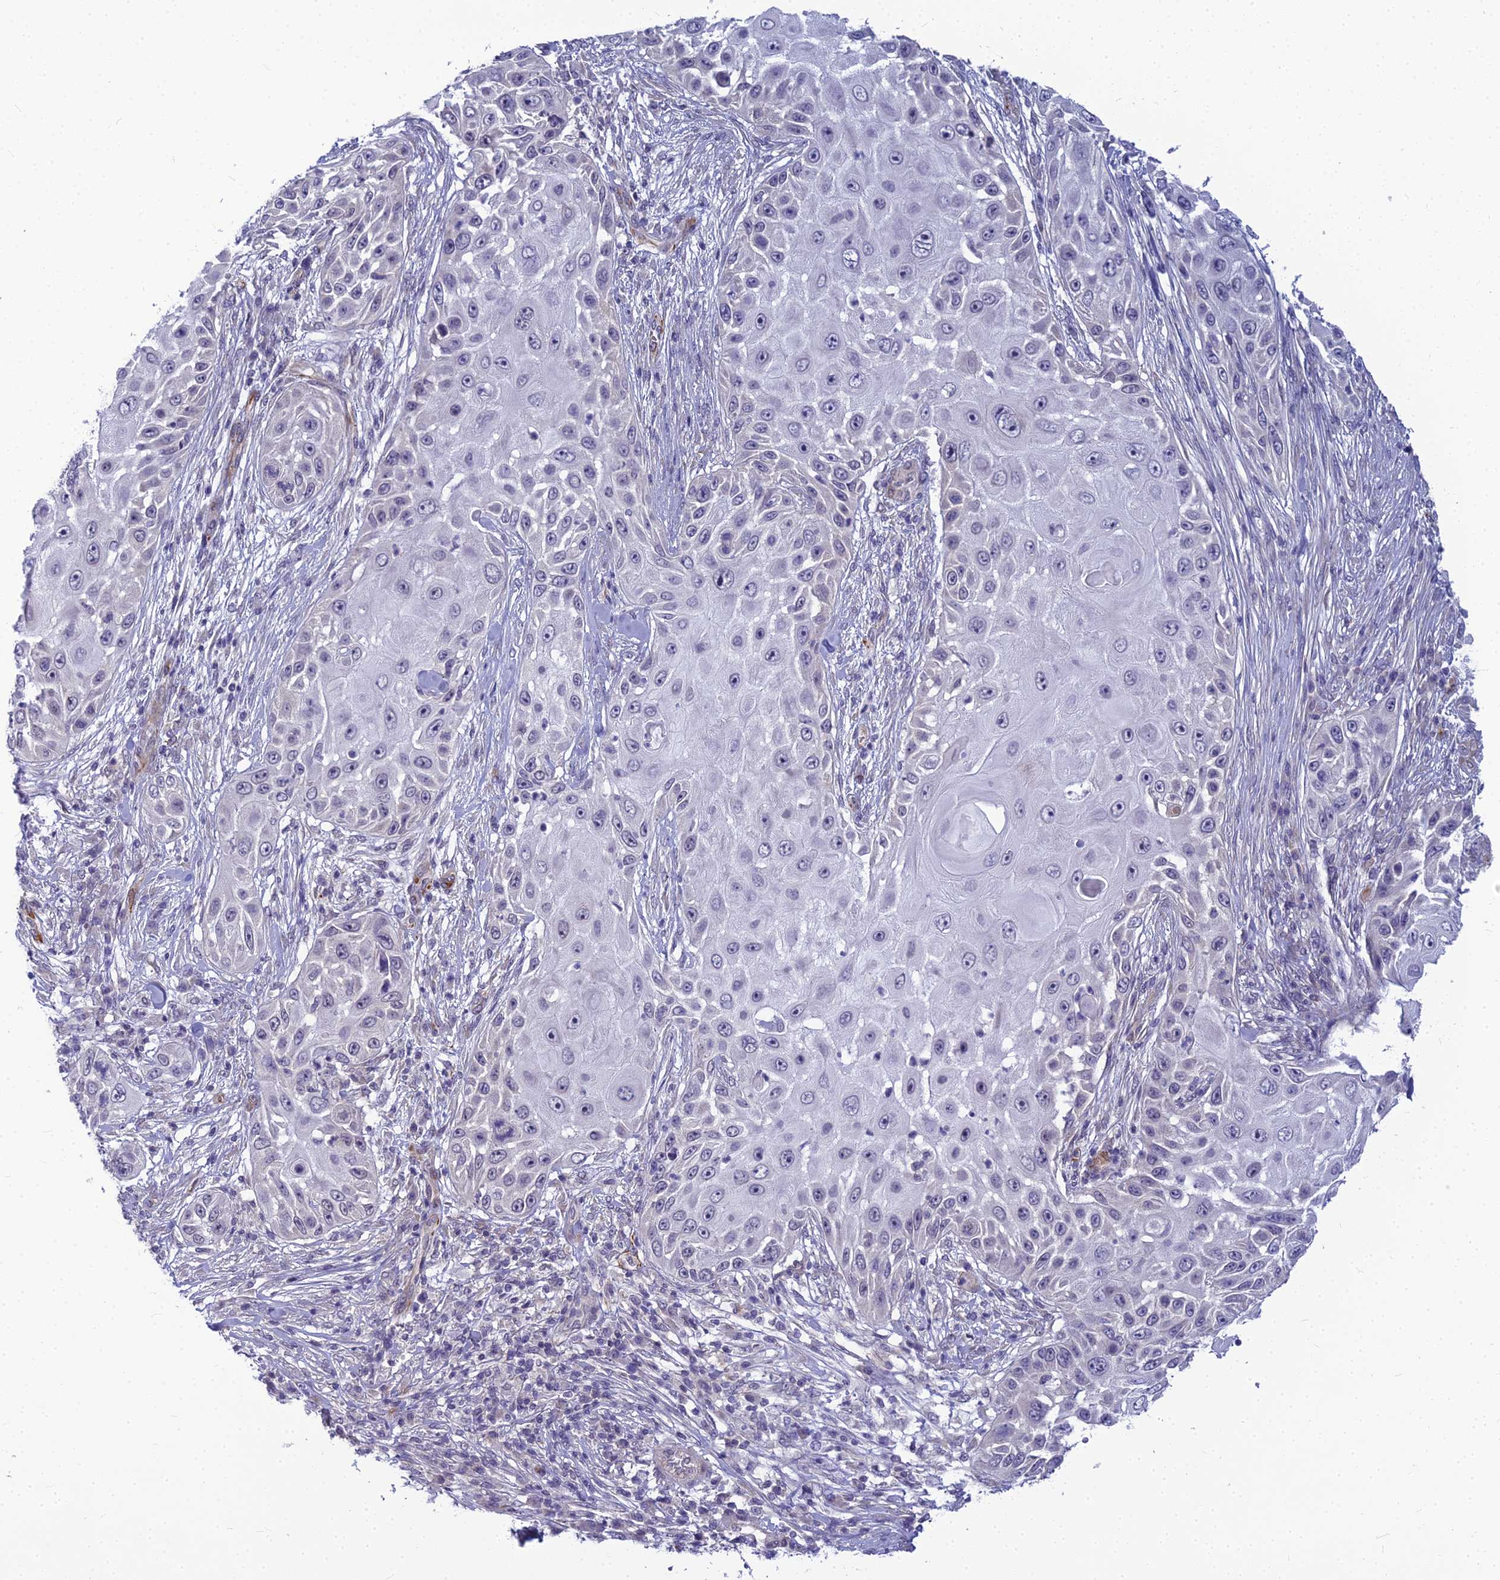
{"staining": {"intensity": "negative", "quantity": "none", "location": "none"}, "tissue": "skin cancer", "cell_type": "Tumor cells", "image_type": "cancer", "snomed": [{"axis": "morphology", "description": "Squamous cell carcinoma, NOS"}, {"axis": "topography", "description": "Skin"}], "caption": "Immunohistochemistry (IHC) image of neoplastic tissue: squamous cell carcinoma (skin) stained with DAB shows no significant protein staining in tumor cells.", "gene": "RGL3", "patient": {"sex": "female", "age": 44}}